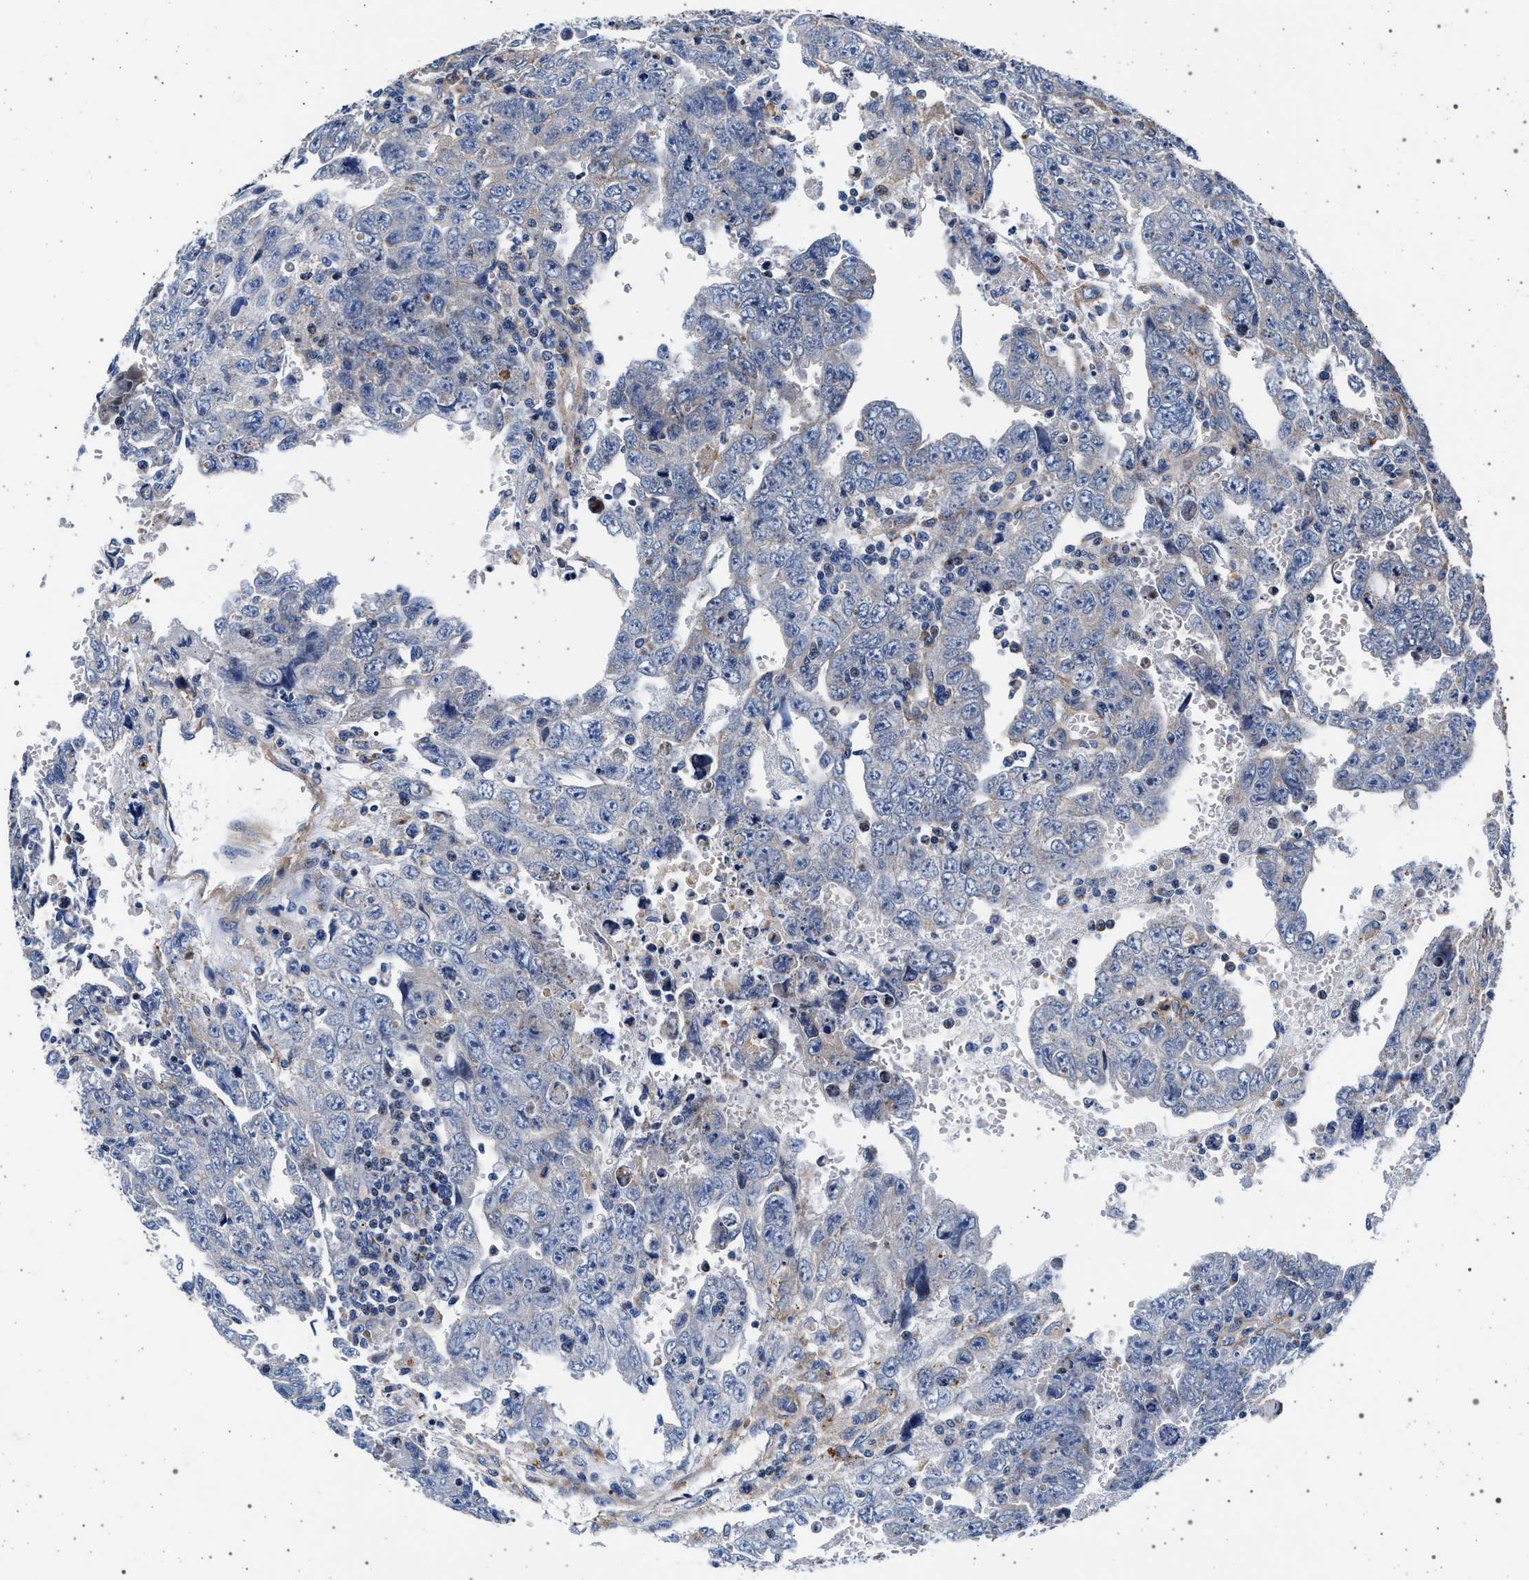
{"staining": {"intensity": "negative", "quantity": "none", "location": "none"}, "tissue": "testis cancer", "cell_type": "Tumor cells", "image_type": "cancer", "snomed": [{"axis": "morphology", "description": "Carcinoma, Embryonal, NOS"}, {"axis": "topography", "description": "Testis"}], "caption": "Protein analysis of testis cancer (embryonal carcinoma) reveals no significant staining in tumor cells.", "gene": "KCNK6", "patient": {"sex": "male", "age": 28}}